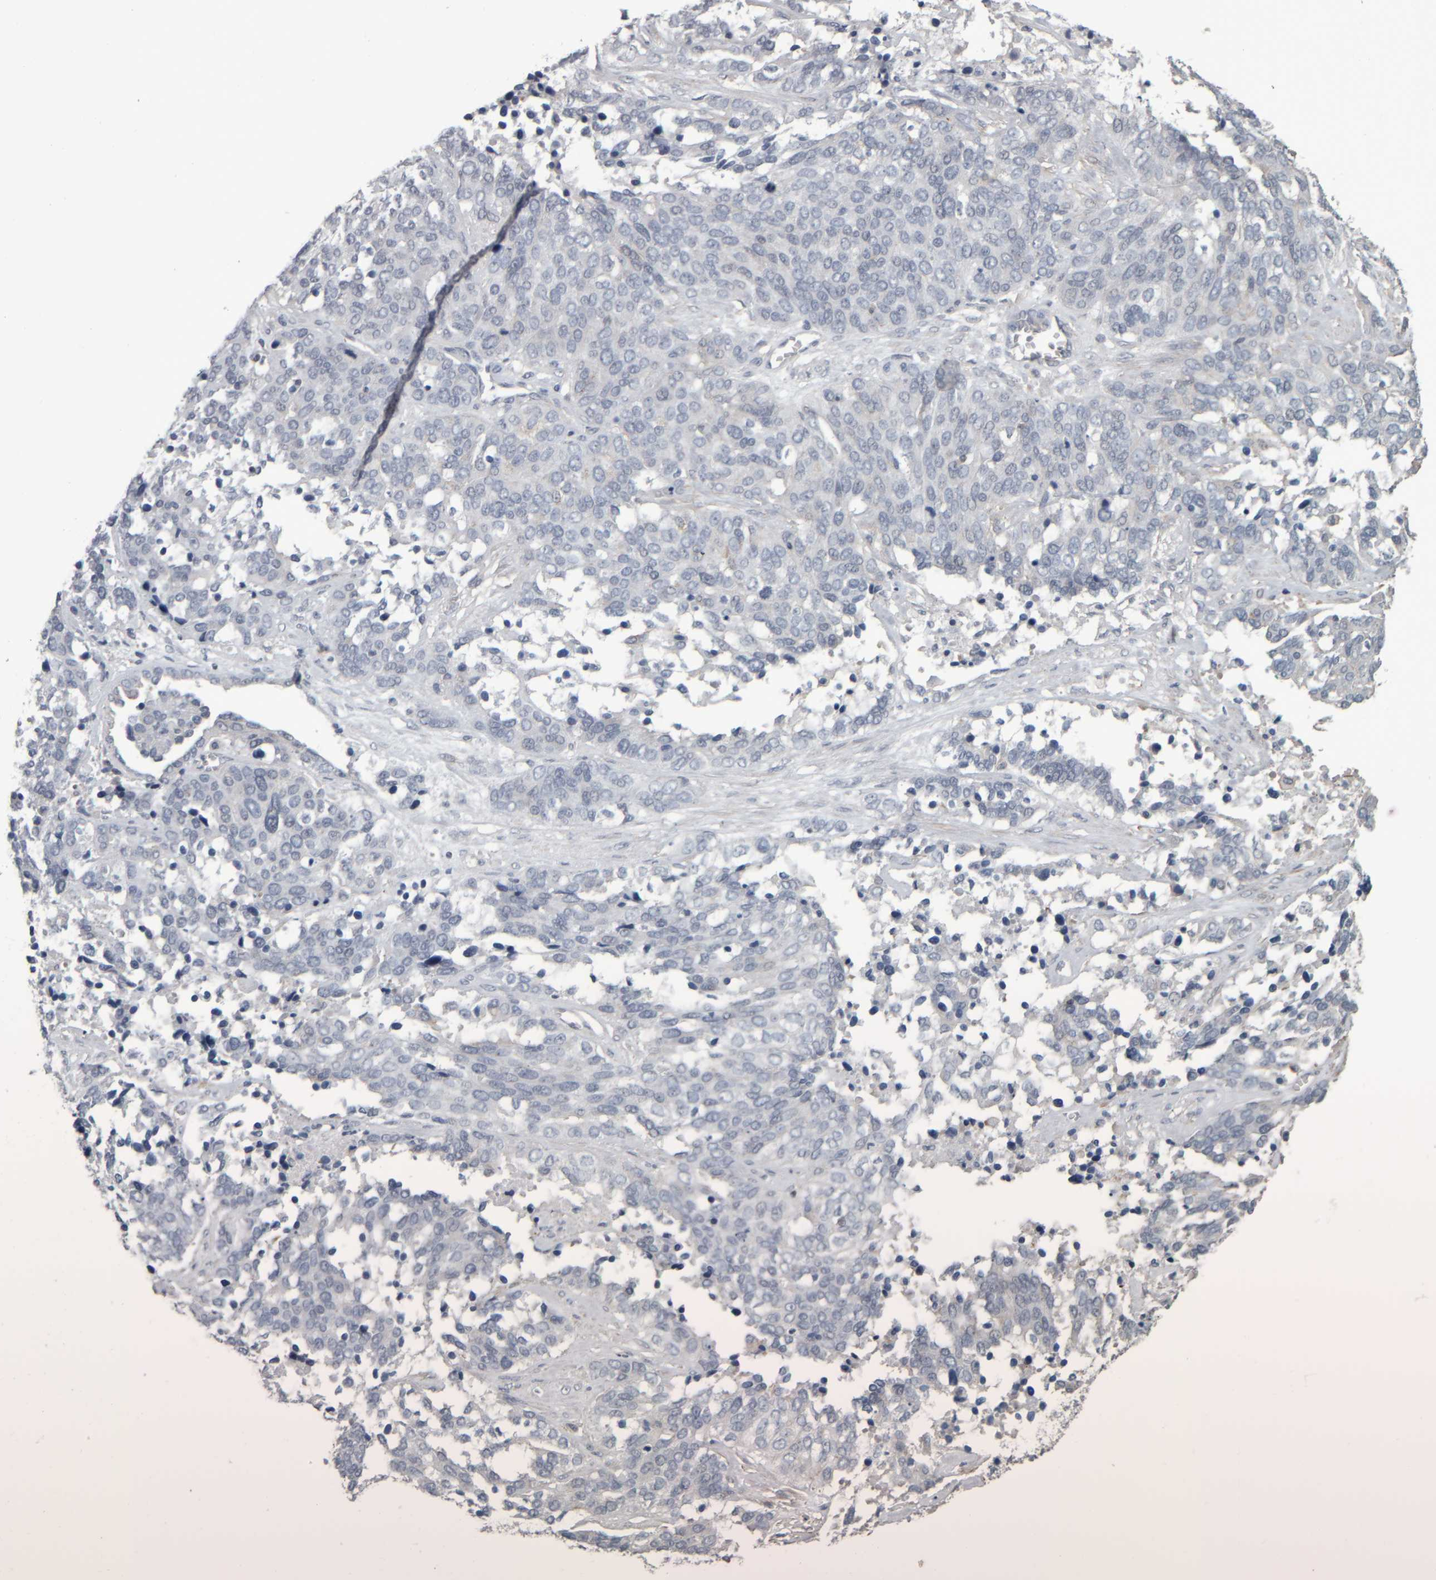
{"staining": {"intensity": "negative", "quantity": "none", "location": "none"}, "tissue": "ovarian cancer", "cell_type": "Tumor cells", "image_type": "cancer", "snomed": [{"axis": "morphology", "description": "Cystadenocarcinoma, serous, NOS"}, {"axis": "topography", "description": "Ovary"}], "caption": "The image exhibits no staining of tumor cells in ovarian serous cystadenocarcinoma. The staining is performed using DAB brown chromogen with nuclei counter-stained in using hematoxylin.", "gene": "CAVIN4", "patient": {"sex": "female", "age": 44}}